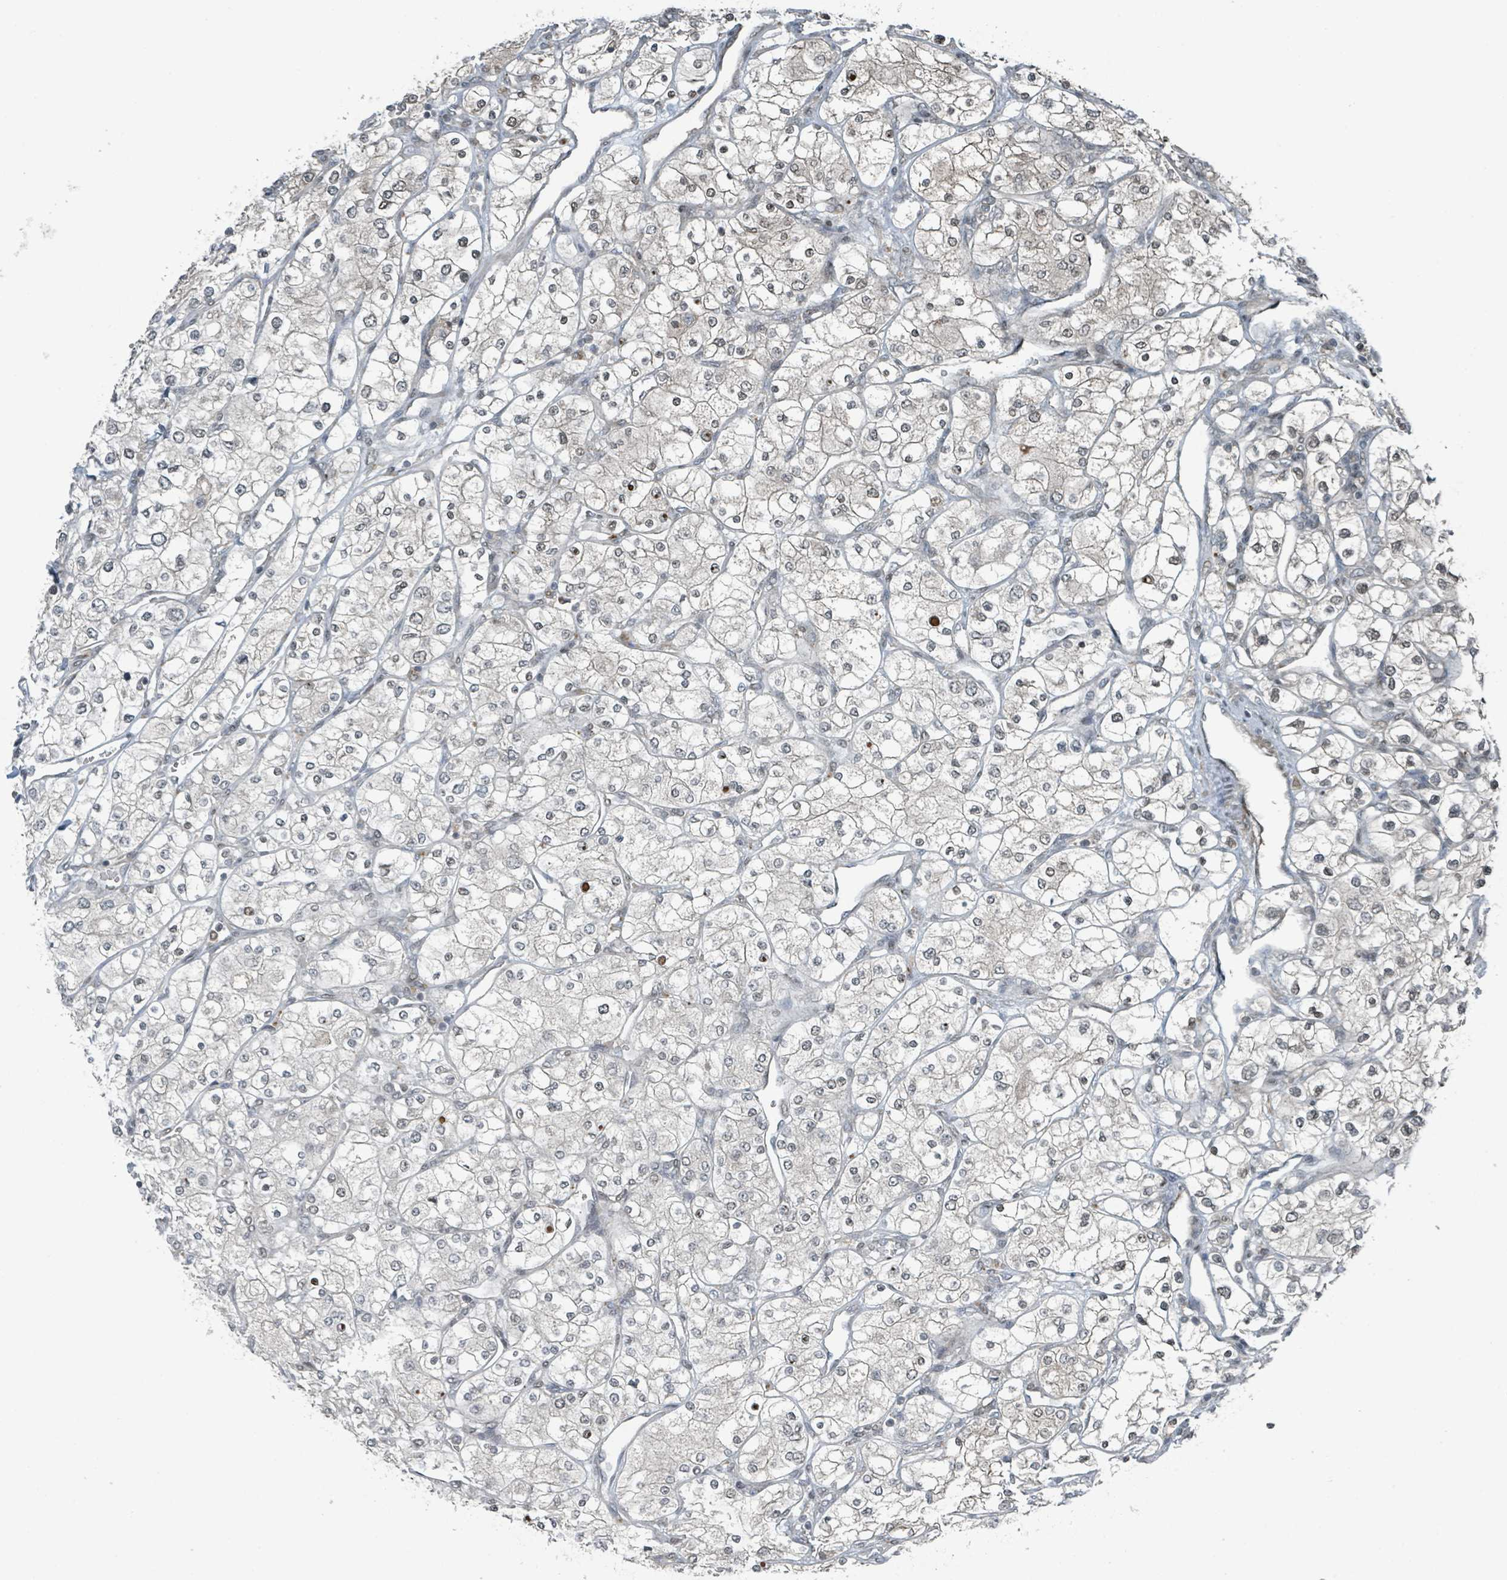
{"staining": {"intensity": "negative", "quantity": "none", "location": "none"}, "tissue": "renal cancer", "cell_type": "Tumor cells", "image_type": "cancer", "snomed": [{"axis": "morphology", "description": "Adenocarcinoma, NOS"}, {"axis": "topography", "description": "Kidney"}], "caption": "DAB immunohistochemical staining of human renal cancer (adenocarcinoma) displays no significant expression in tumor cells. (DAB (3,3'-diaminobenzidine) immunohistochemistry visualized using brightfield microscopy, high magnification).", "gene": "PHIP", "patient": {"sex": "male", "age": 80}}